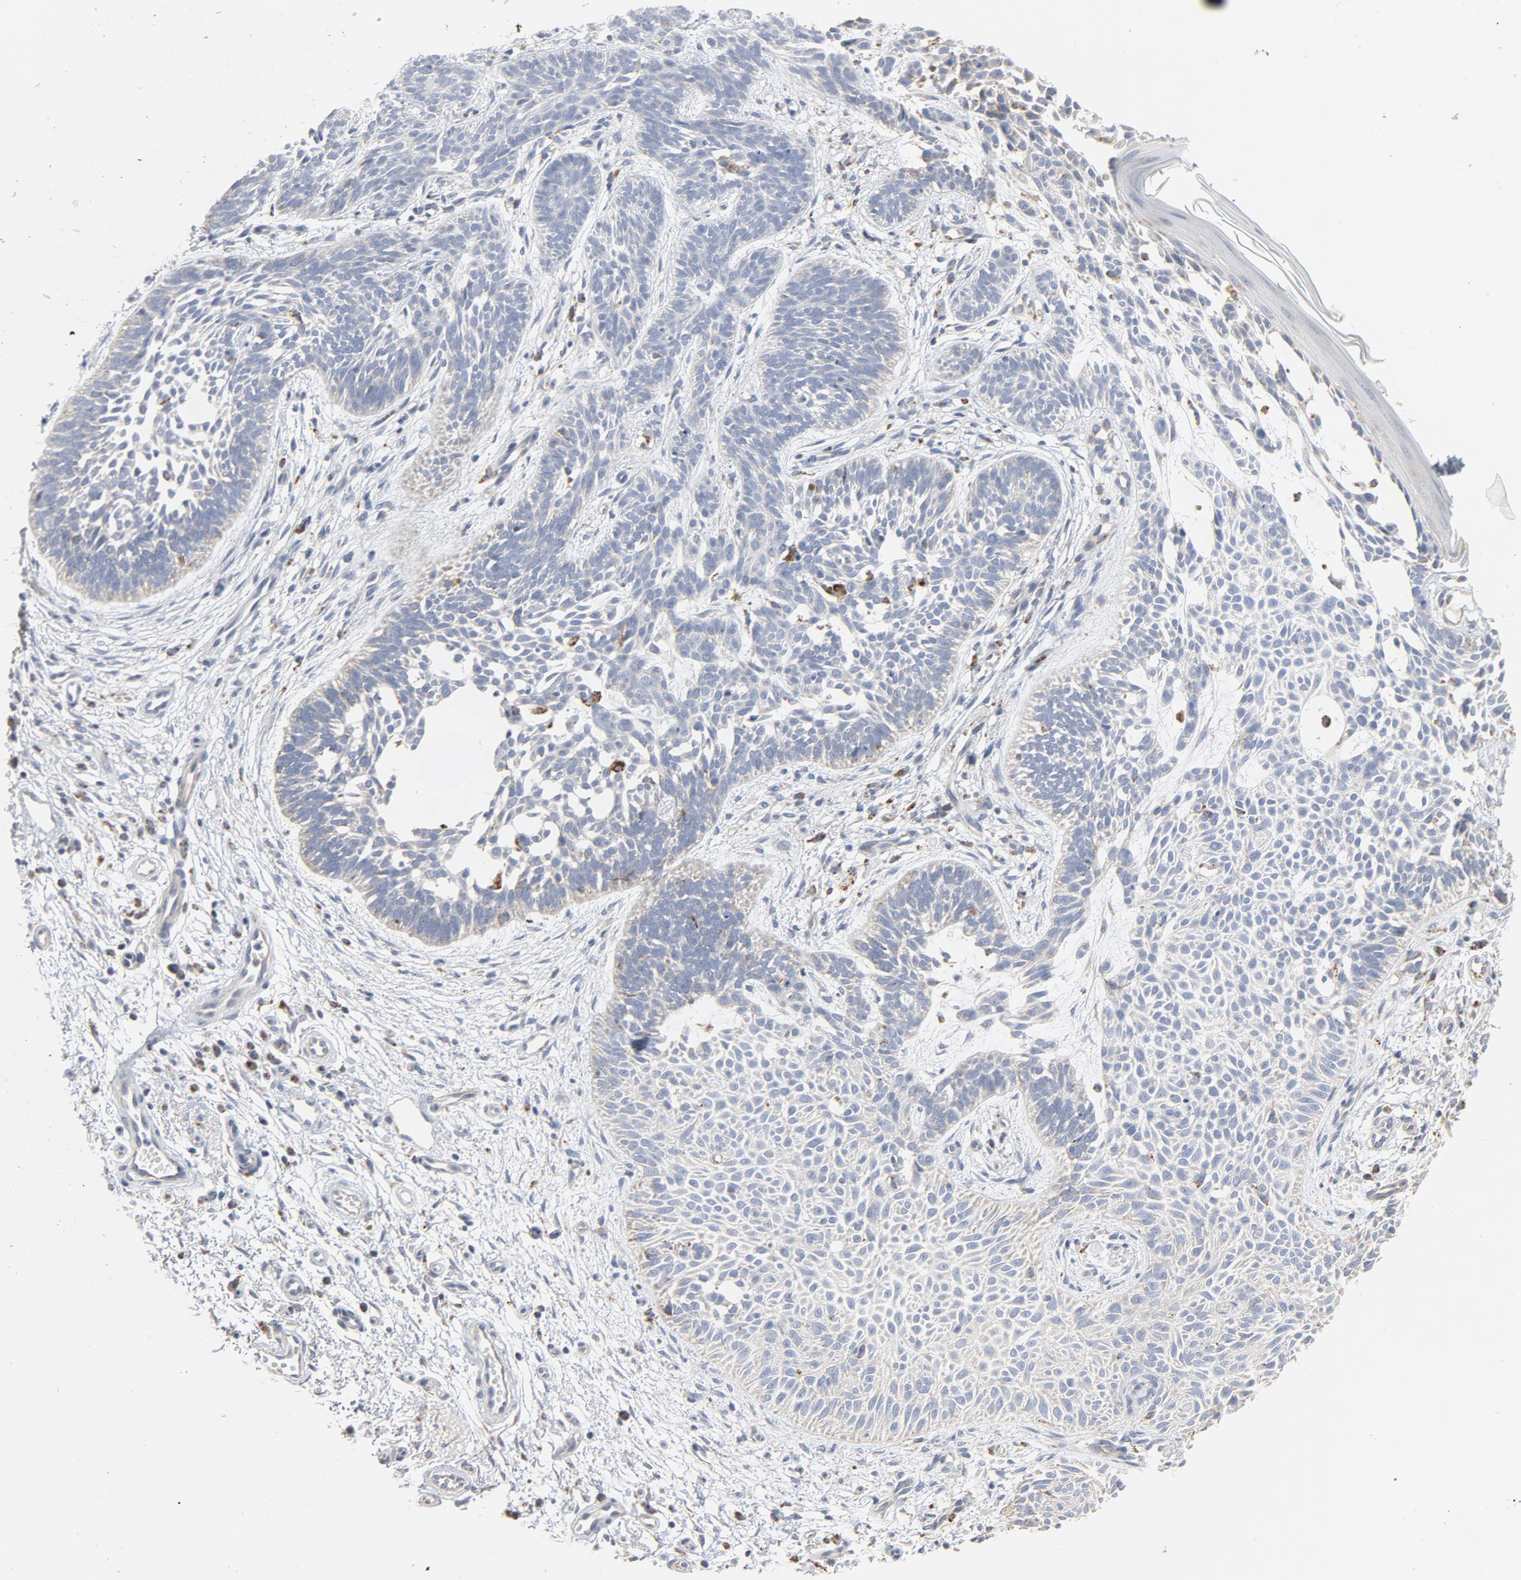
{"staining": {"intensity": "negative", "quantity": "none", "location": "none"}, "tissue": "skin cancer", "cell_type": "Tumor cells", "image_type": "cancer", "snomed": [{"axis": "morphology", "description": "Normal tissue, NOS"}, {"axis": "morphology", "description": "Basal cell carcinoma"}, {"axis": "topography", "description": "Skin"}], "caption": "This is an immunohistochemistry (IHC) micrograph of skin cancer. There is no positivity in tumor cells.", "gene": "SETD3", "patient": {"sex": "female", "age": 69}}